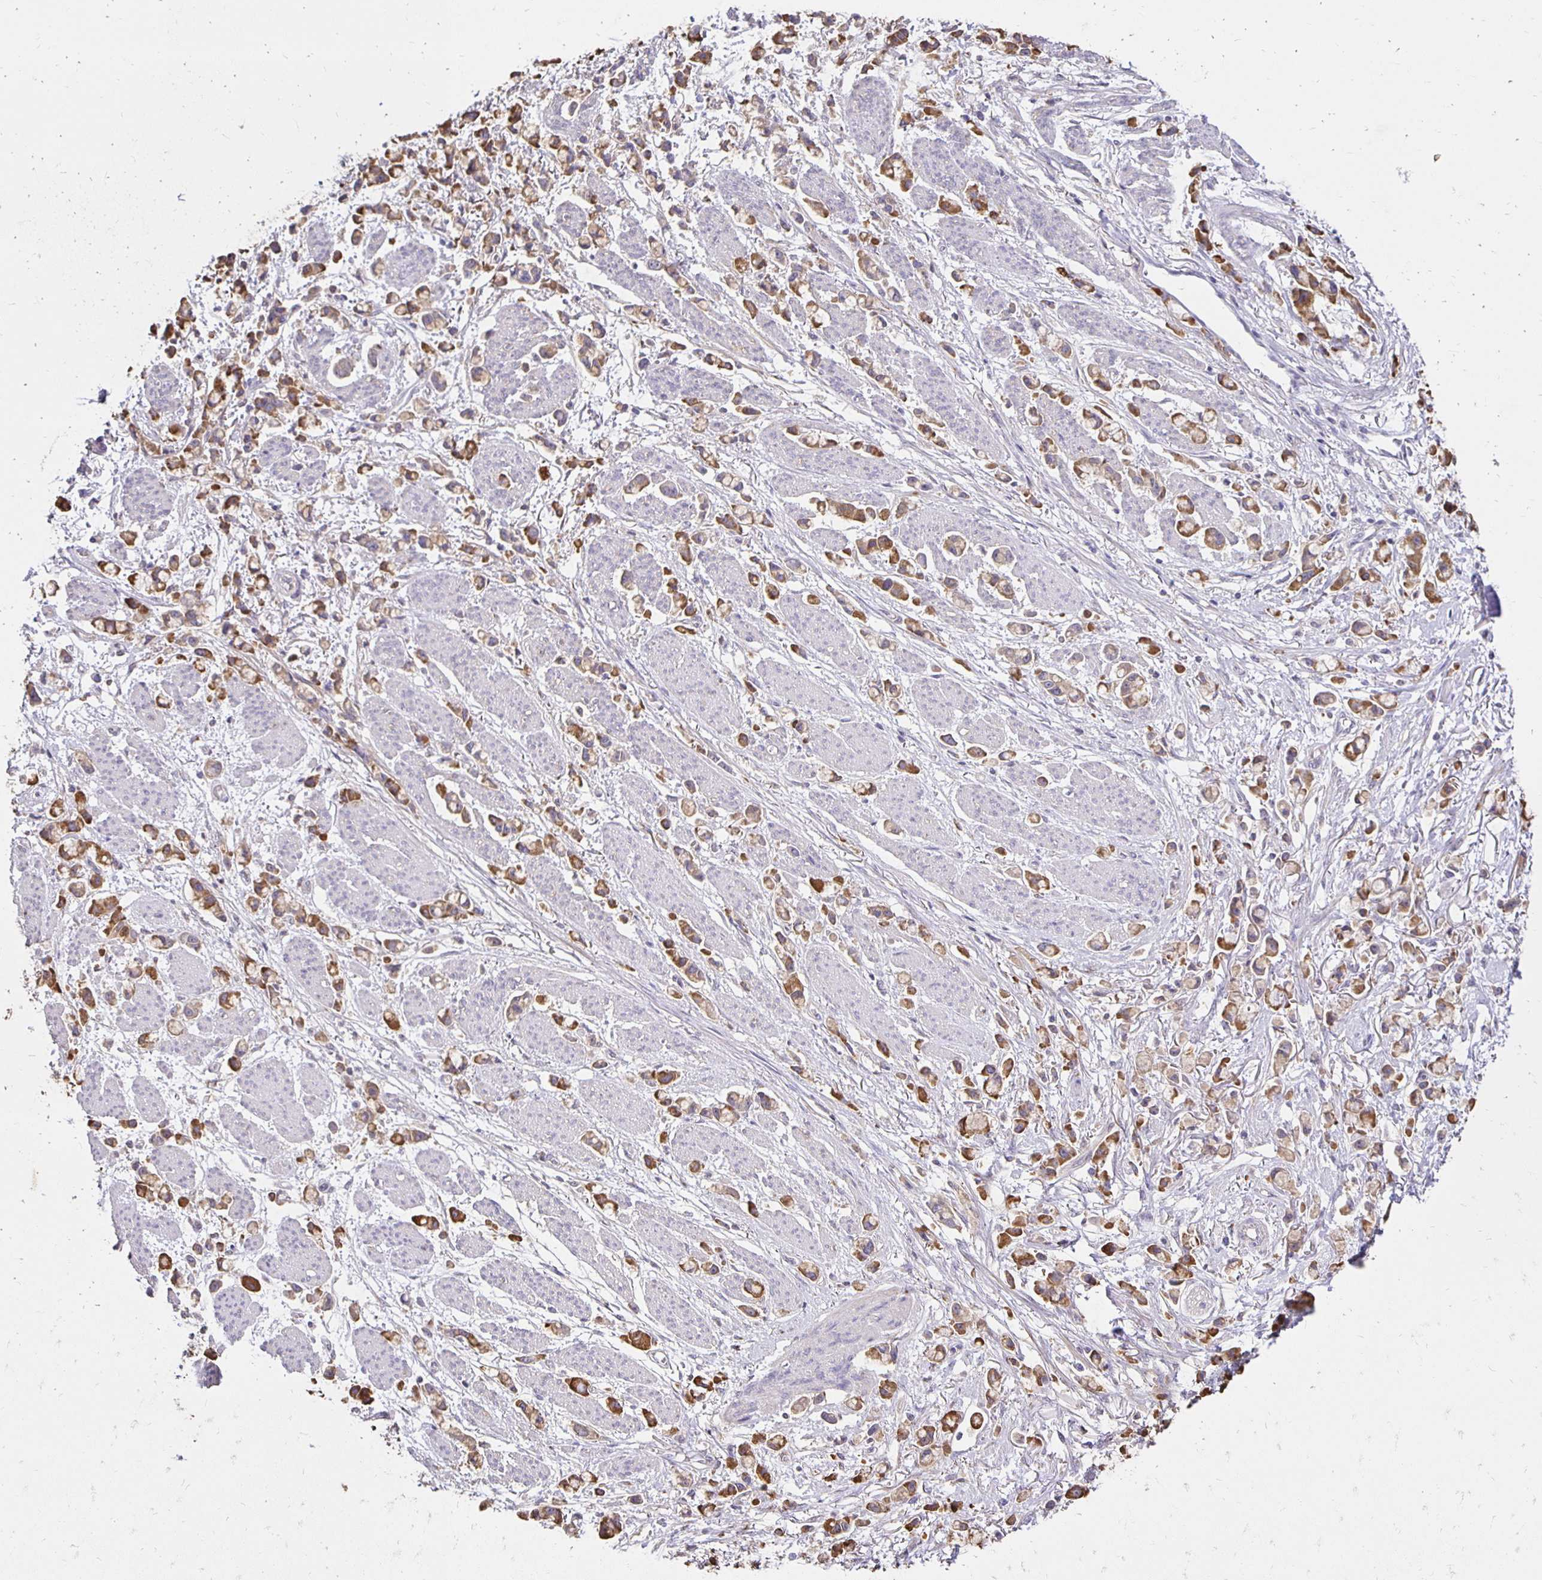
{"staining": {"intensity": "moderate", "quantity": ">75%", "location": "cytoplasmic/membranous"}, "tissue": "stomach cancer", "cell_type": "Tumor cells", "image_type": "cancer", "snomed": [{"axis": "morphology", "description": "Adenocarcinoma, NOS"}, {"axis": "topography", "description": "Stomach"}], "caption": "Stomach adenocarcinoma stained for a protein shows moderate cytoplasmic/membranous positivity in tumor cells.", "gene": "PNPLA3", "patient": {"sex": "female", "age": 81}}